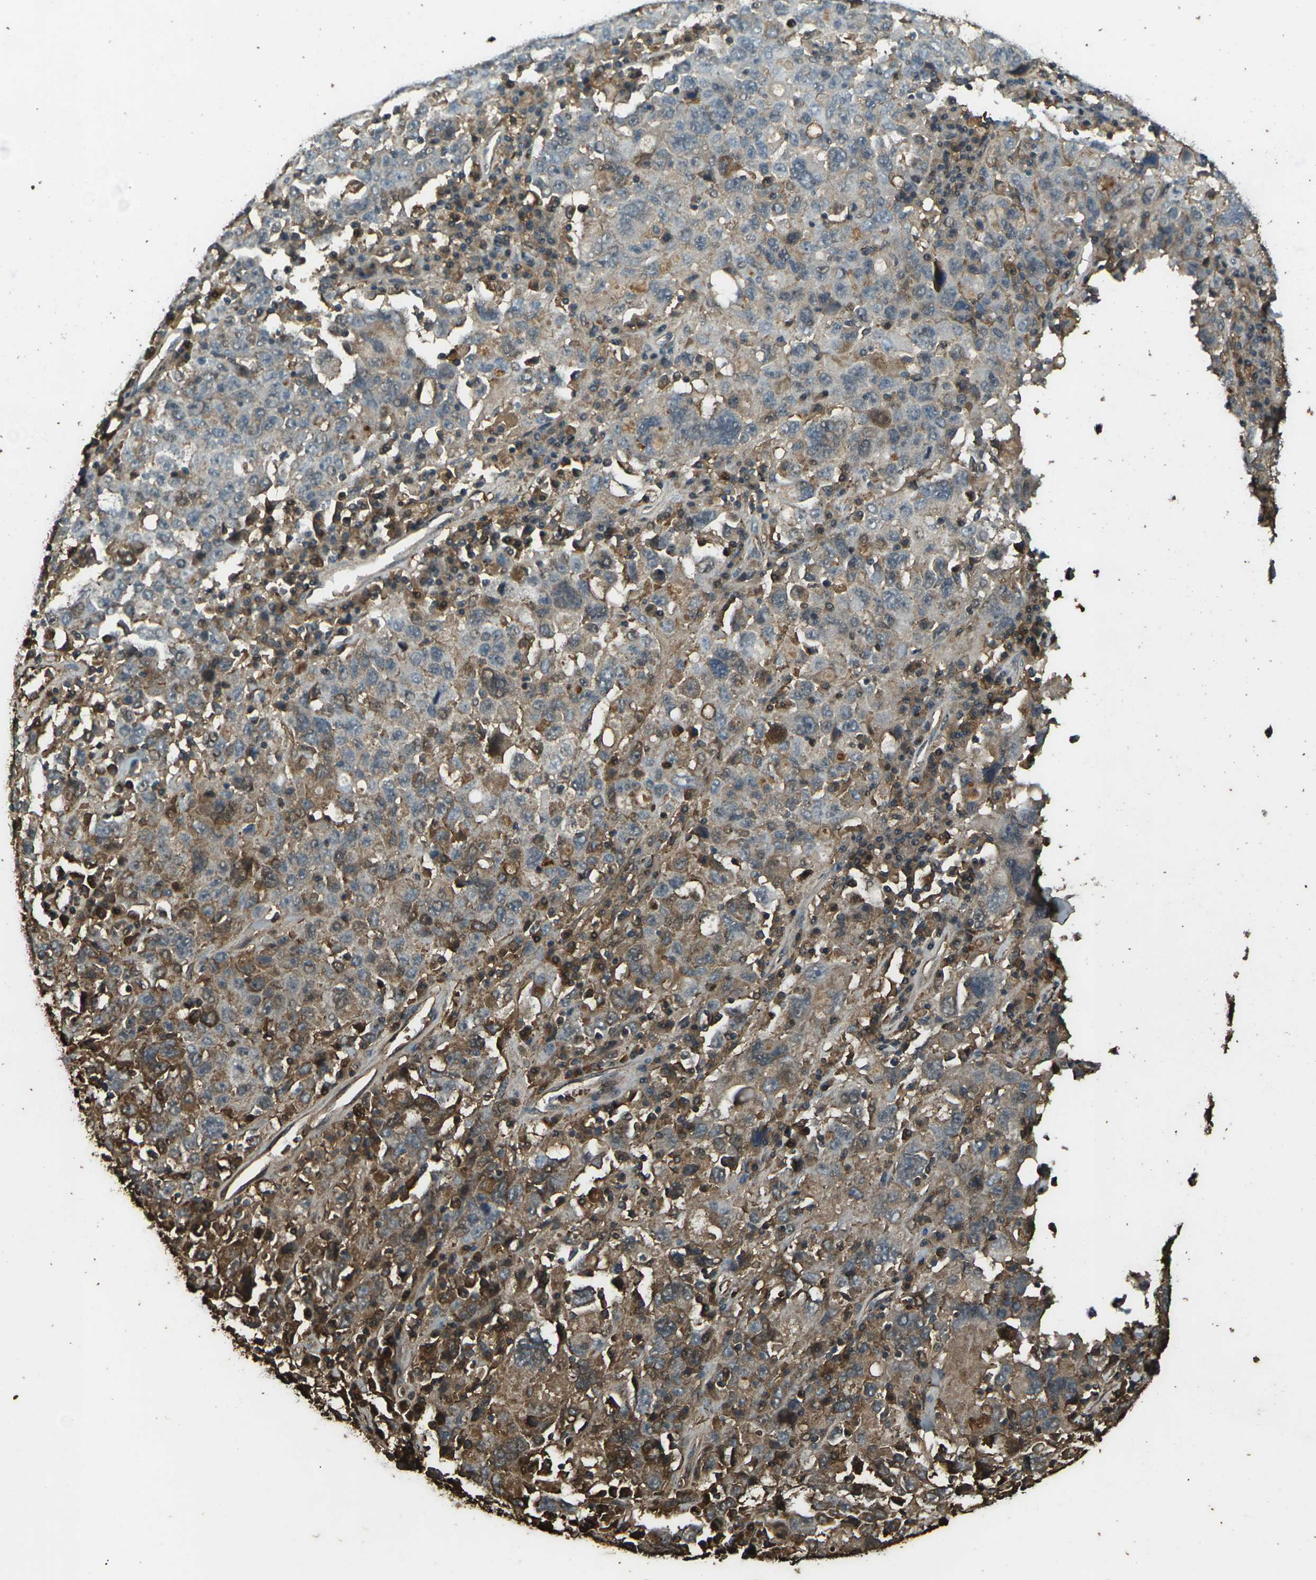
{"staining": {"intensity": "strong", "quantity": "25%-75%", "location": "cytoplasmic/membranous,nuclear"}, "tissue": "ovarian cancer", "cell_type": "Tumor cells", "image_type": "cancer", "snomed": [{"axis": "morphology", "description": "Carcinoma, endometroid"}, {"axis": "topography", "description": "Ovary"}], "caption": "Immunohistochemical staining of ovarian endometroid carcinoma reveals strong cytoplasmic/membranous and nuclear protein expression in approximately 25%-75% of tumor cells. (DAB (3,3'-diaminobenzidine) = brown stain, brightfield microscopy at high magnification).", "gene": "CYP1B1", "patient": {"sex": "female", "age": 62}}